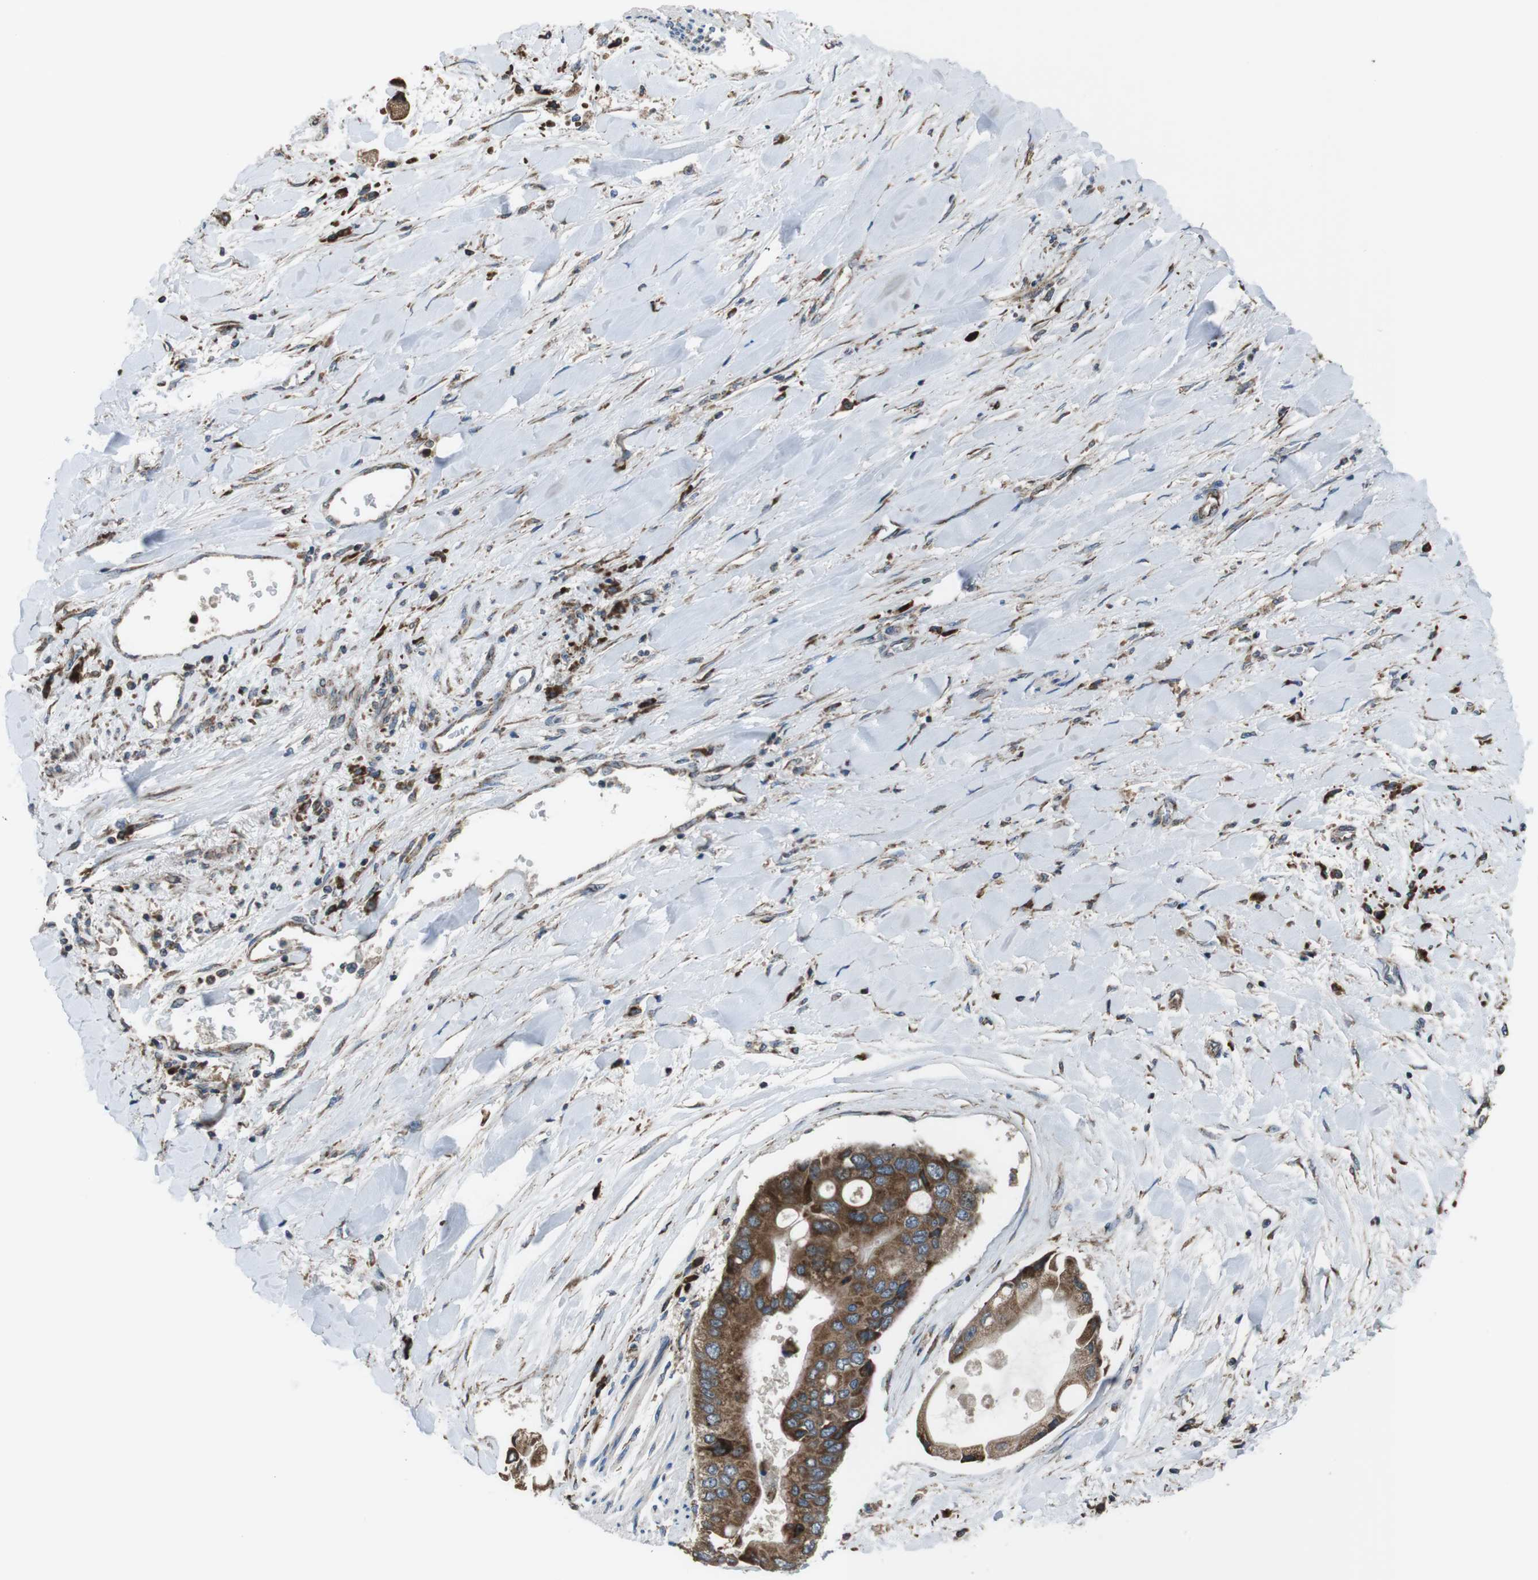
{"staining": {"intensity": "strong", "quantity": ">75%", "location": "cytoplasmic/membranous"}, "tissue": "liver cancer", "cell_type": "Tumor cells", "image_type": "cancer", "snomed": [{"axis": "morphology", "description": "Cholangiocarcinoma"}, {"axis": "topography", "description": "Liver"}], "caption": "This micrograph reveals cholangiocarcinoma (liver) stained with IHC to label a protein in brown. The cytoplasmic/membranous of tumor cells show strong positivity for the protein. Nuclei are counter-stained blue.", "gene": "GIMAP8", "patient": {"sex": "male", "age": 50}}